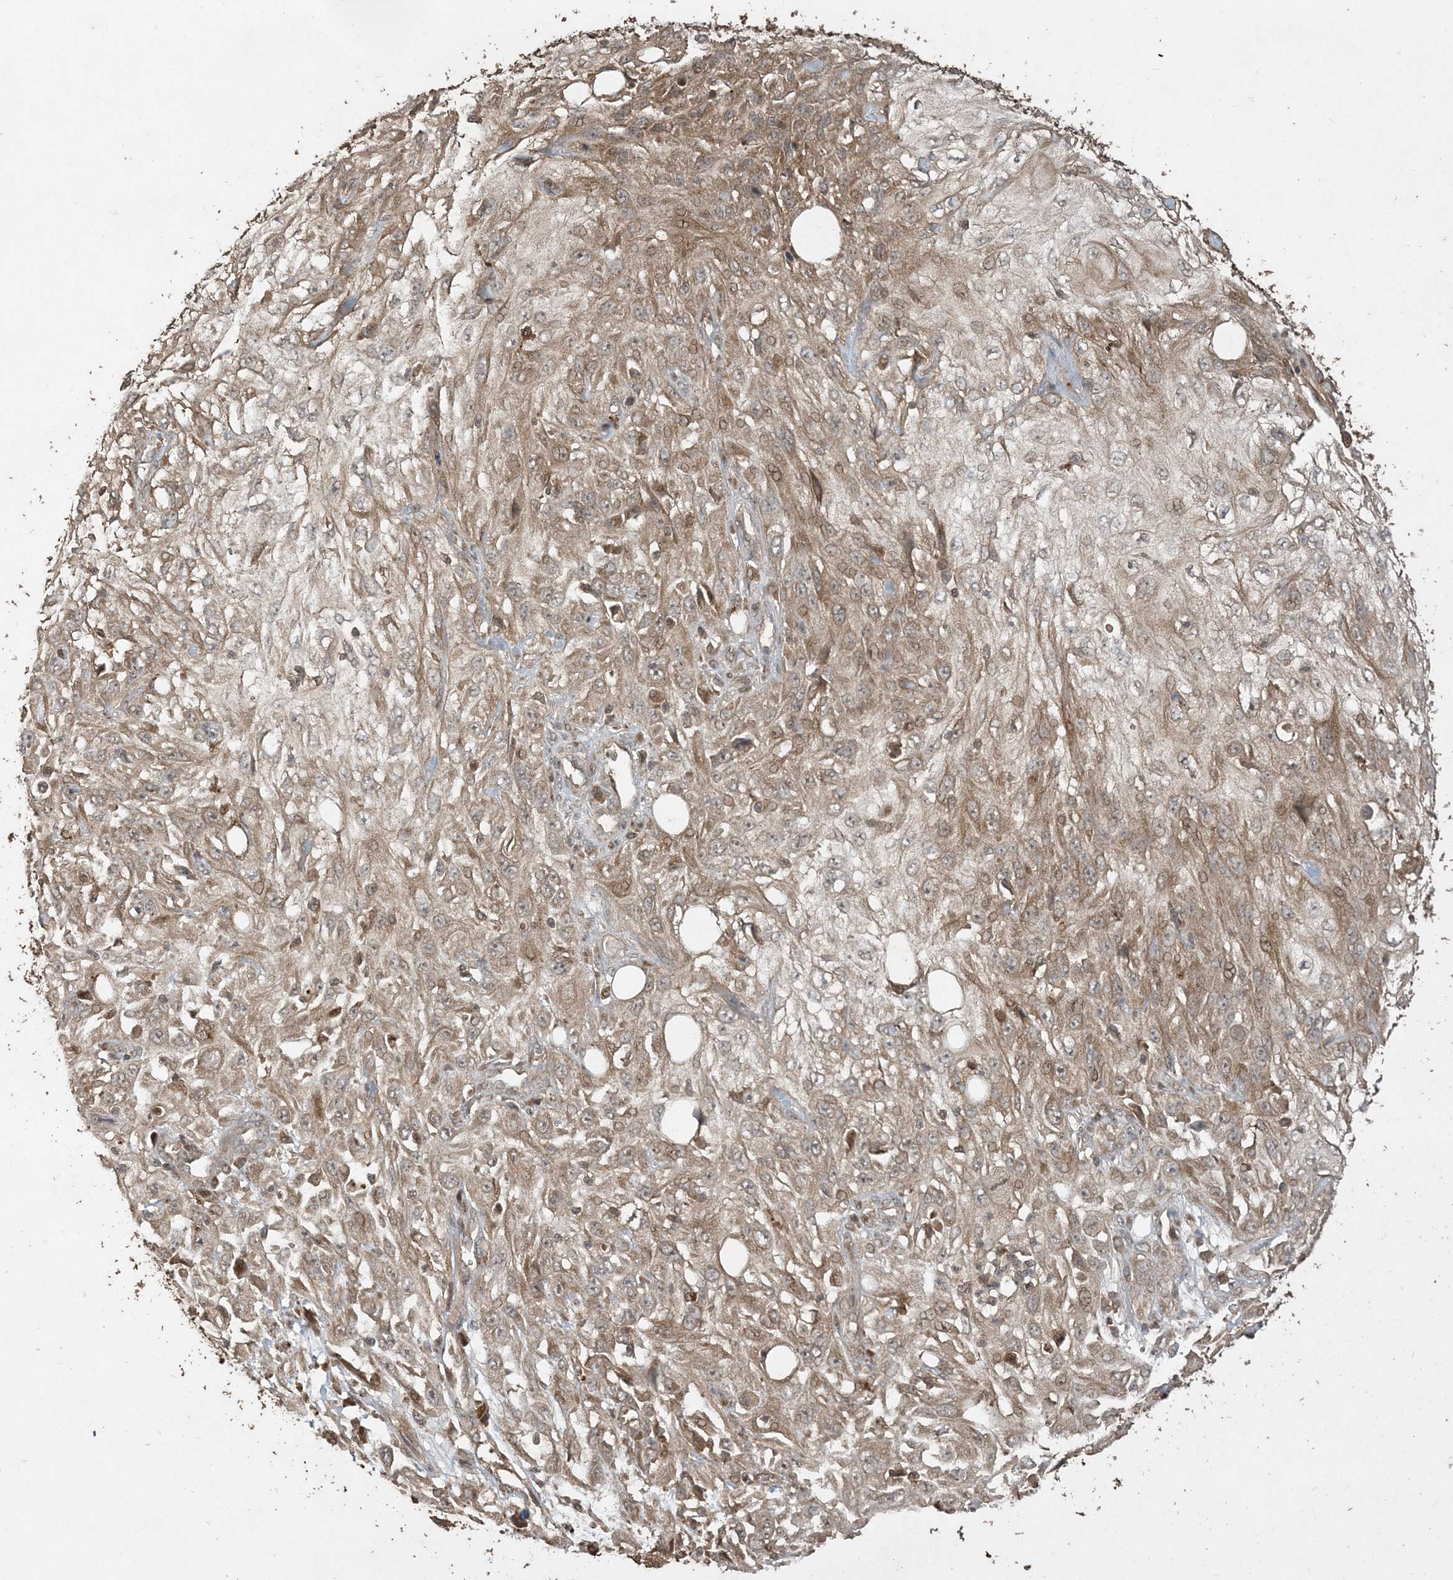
{"staining": {"intensity": "moderate", "quantity": ">75%", "location": "cytoplasmic/membranous"}, "tissue": "skin cancer", "cell_type": "Tumor cells", "image_type": "cancer", "snomed": [{"axis": "morphology", "description": "Squamous cell carcinoma, NOS"}, {"axis": "topography", "description": "Skin"}], "caption": "Immunohistochemistry (DAB (3,3'-diaminobenzidine)) staining of human skin squamous cell carcinoma exhibits moderate cytoplasmic/membranous protein expression in approximately >75% of tumor cells.", "gene": "EFCAB8", "patient": {"sex": "male", "age": 75}}